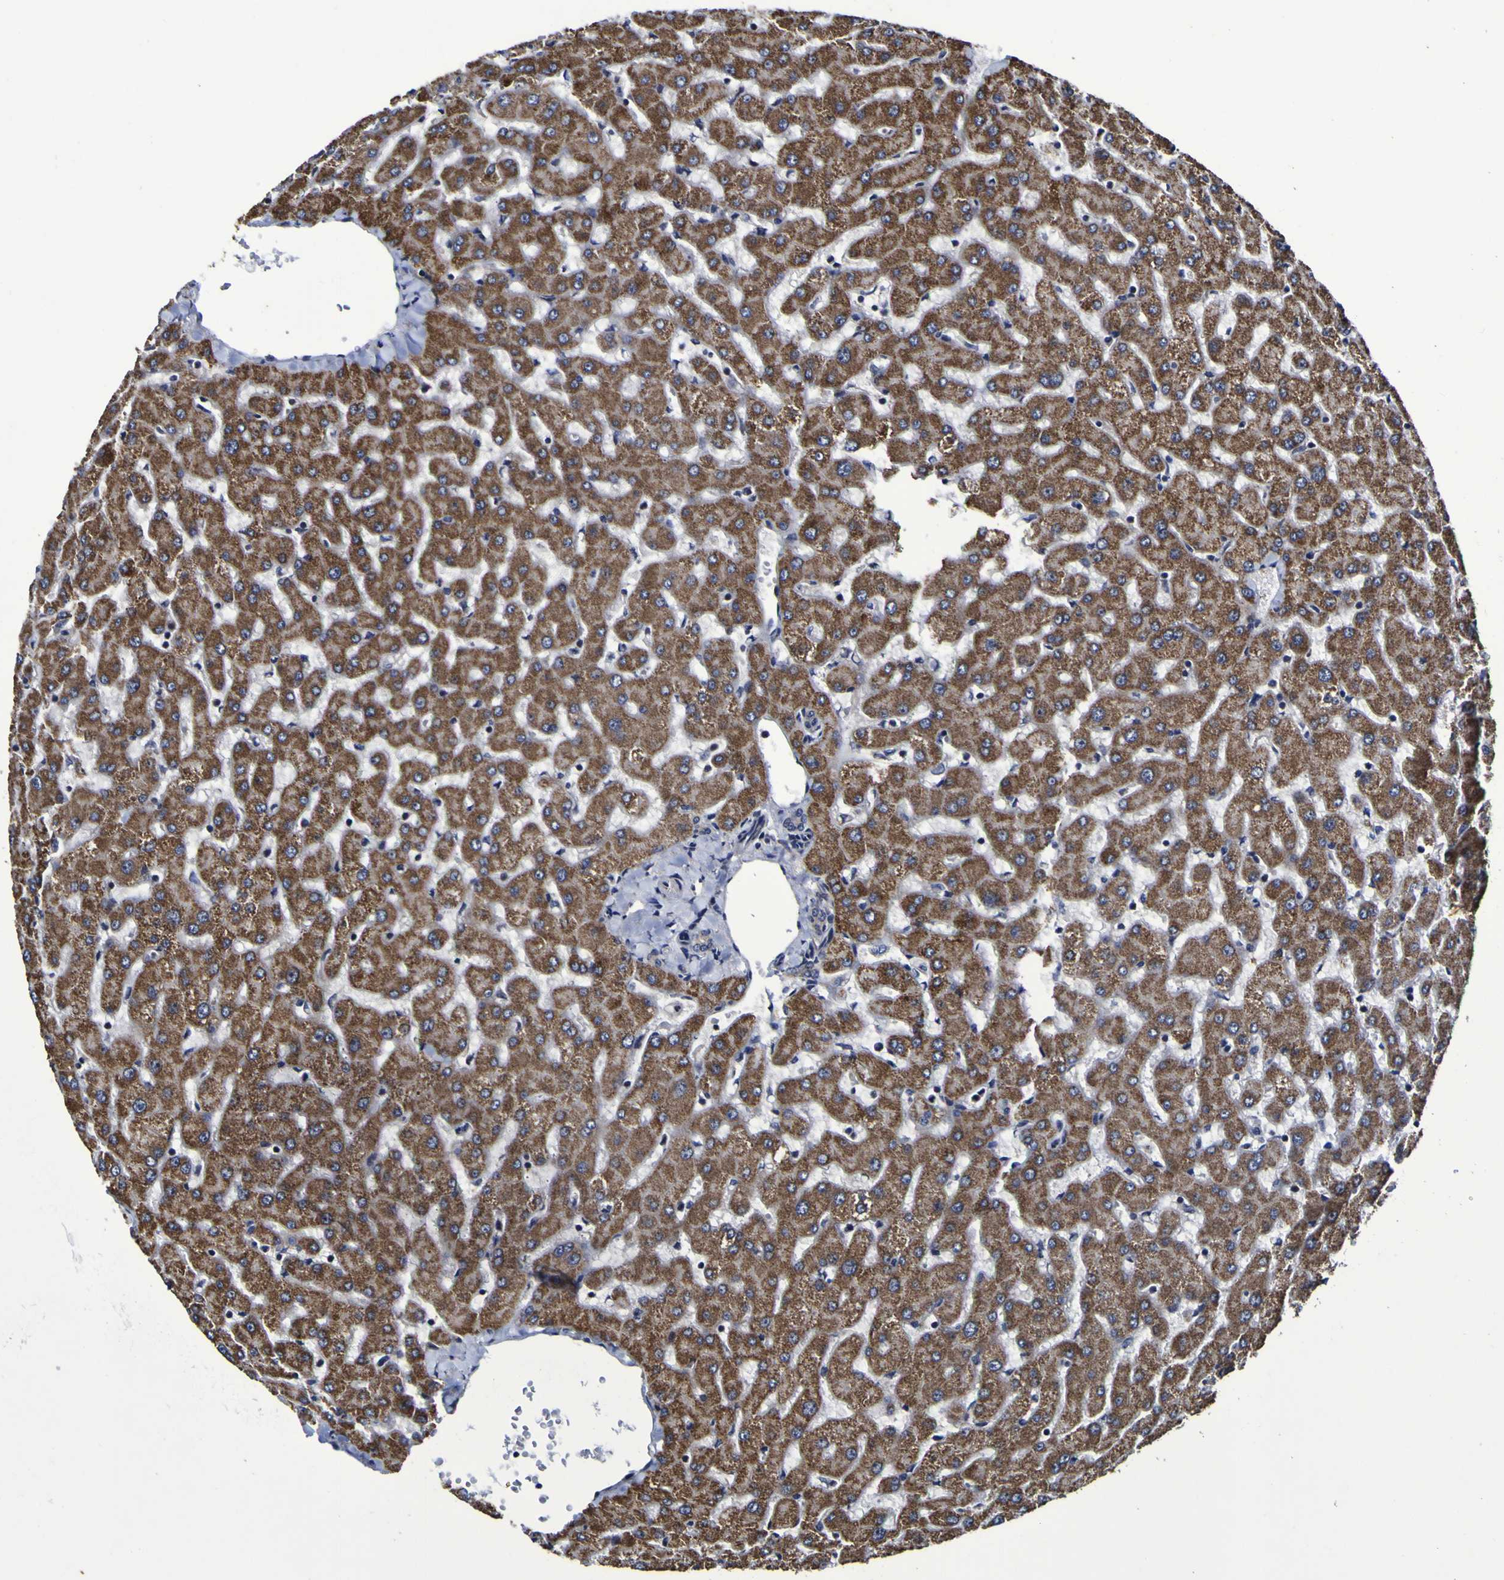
{"staining": {"intensity": "weak", "quantity": ">75%", "location": "cytoplasmic/membranous"}, "tissue": "liver", "cell_type": "Cholangiocytes", "image_type": "normal", "snomed": [{"axis": "morphology", "description": "Normal tissue, NOS"}, {"axis": "topography", "description": "Liver"}], "caption": "Liver stained with a brown dye shows weak cytoplasmic/membranous positive positivity in approximately >75% of cholangiocytes.", "gene": "P3H1", "patient": {"sex": "female", "age": 63}}